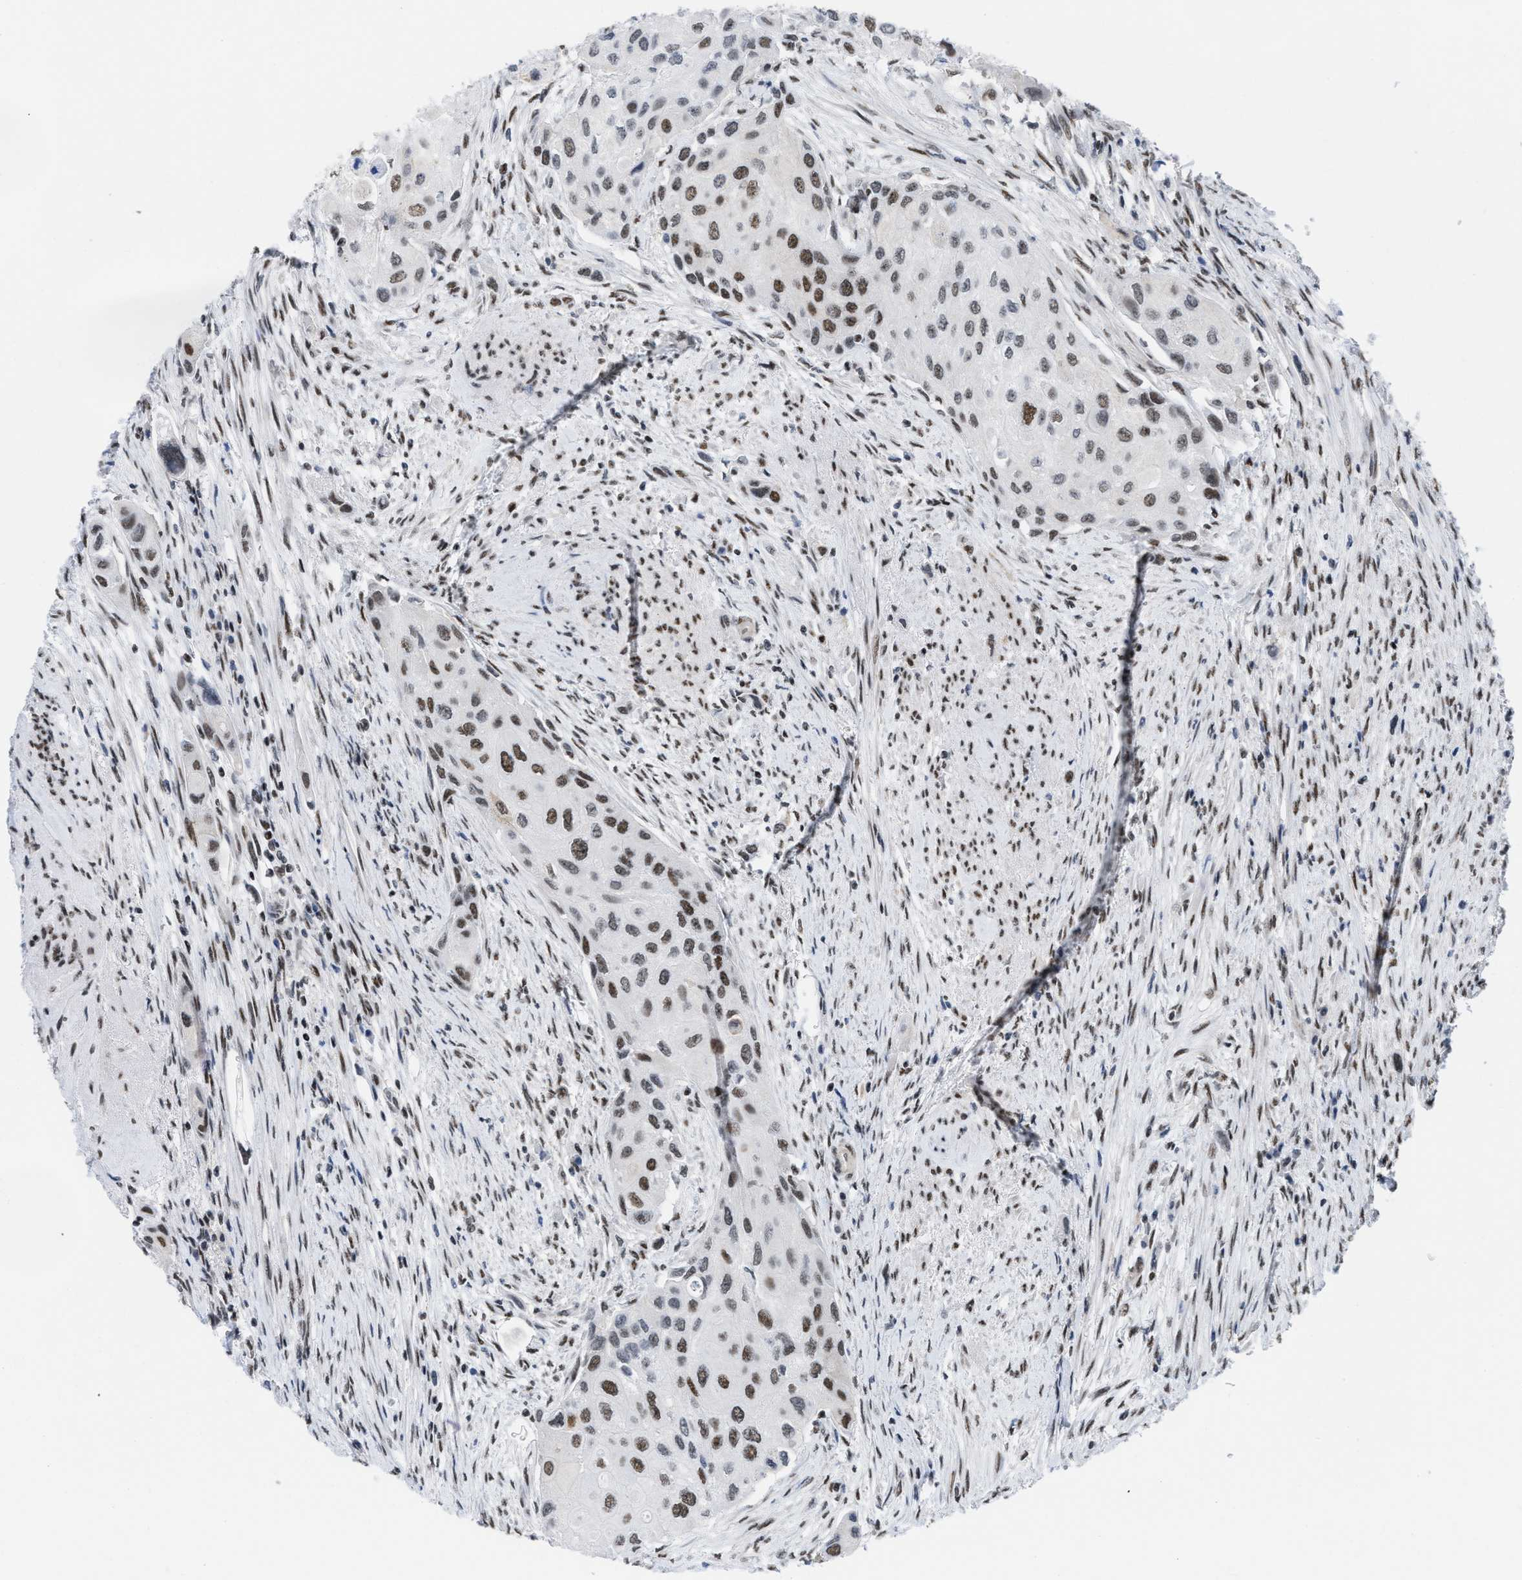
{"staining": {"intensity": "moderate", "quantity": ">75%", "location": "nuclear"}, "tissue": "urothelial cancer", "cell_type": "Tumor cells", "image_type": "cancer", "snomed": [{"axis": "morphology", "description": "Urothelial carcinoma, High grade"}, {"axis": "topography", "description": "Urinary bladder"}], "caption": "Protein expression analysis of urothelial carcinoma (high-grade) reveals moderate nuclear staining in about >75% of tumor cells.", "gene": "MIER1", "patient": {"sex": "female", "age": 56}}